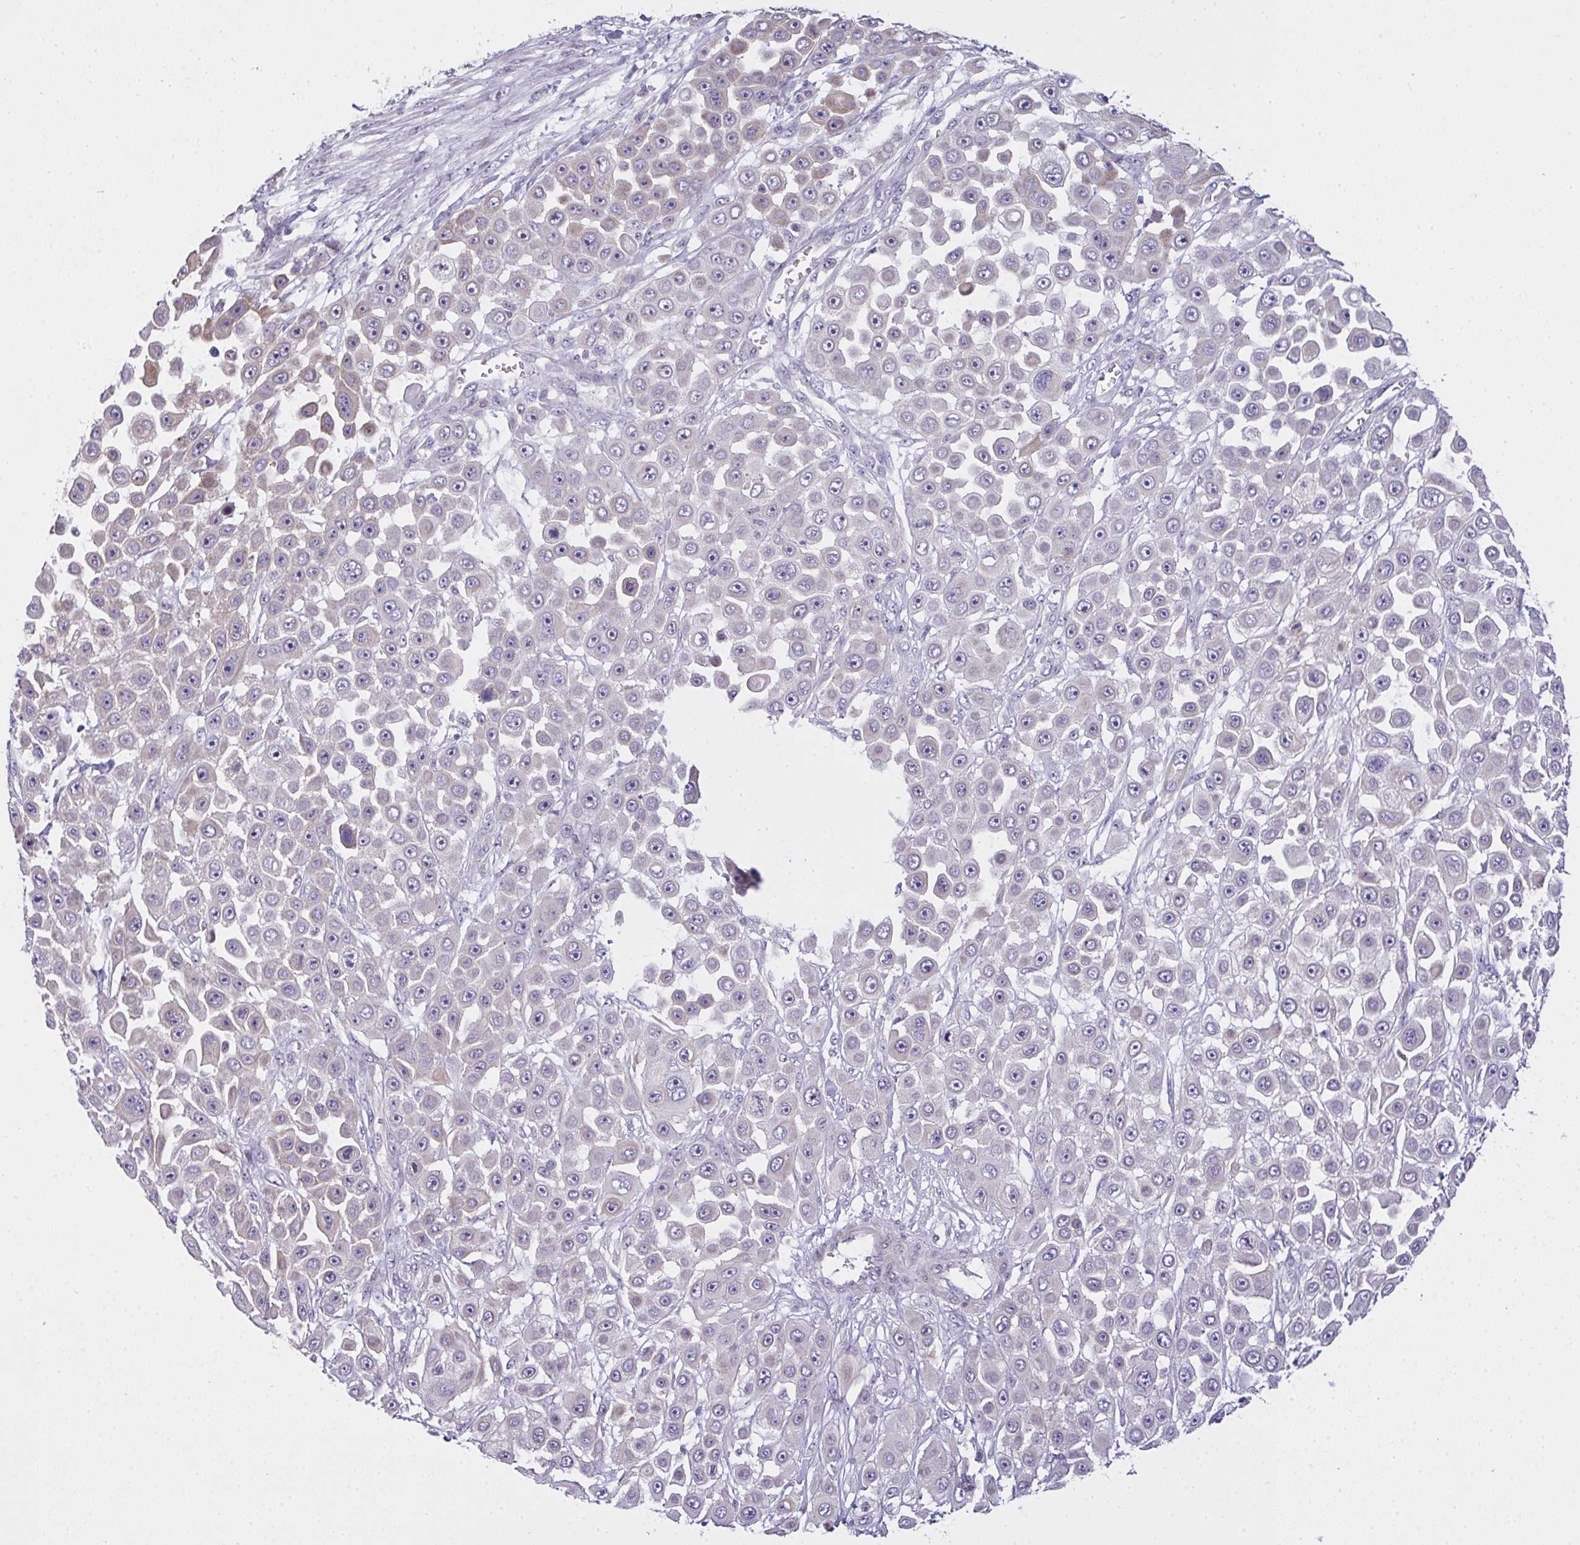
{"staining": {"intensity": "negative", "quantity": "none", "location": "none"}, "tissue": "skin cancer", "cell_type": "Tumor cells", "image_type": "cancer", "snomed": [{"axis": "morphology", "description": "Squamous cell carcinoma, NOS"}, {"axis": "topography", "description": "Skin"}], "caption": "Skin cancer was stained to show a protein in brown. There is no significant expression in tumor cells.", "gene": "NT5C1A", "patient": {"sex": "male", "age": 67}}